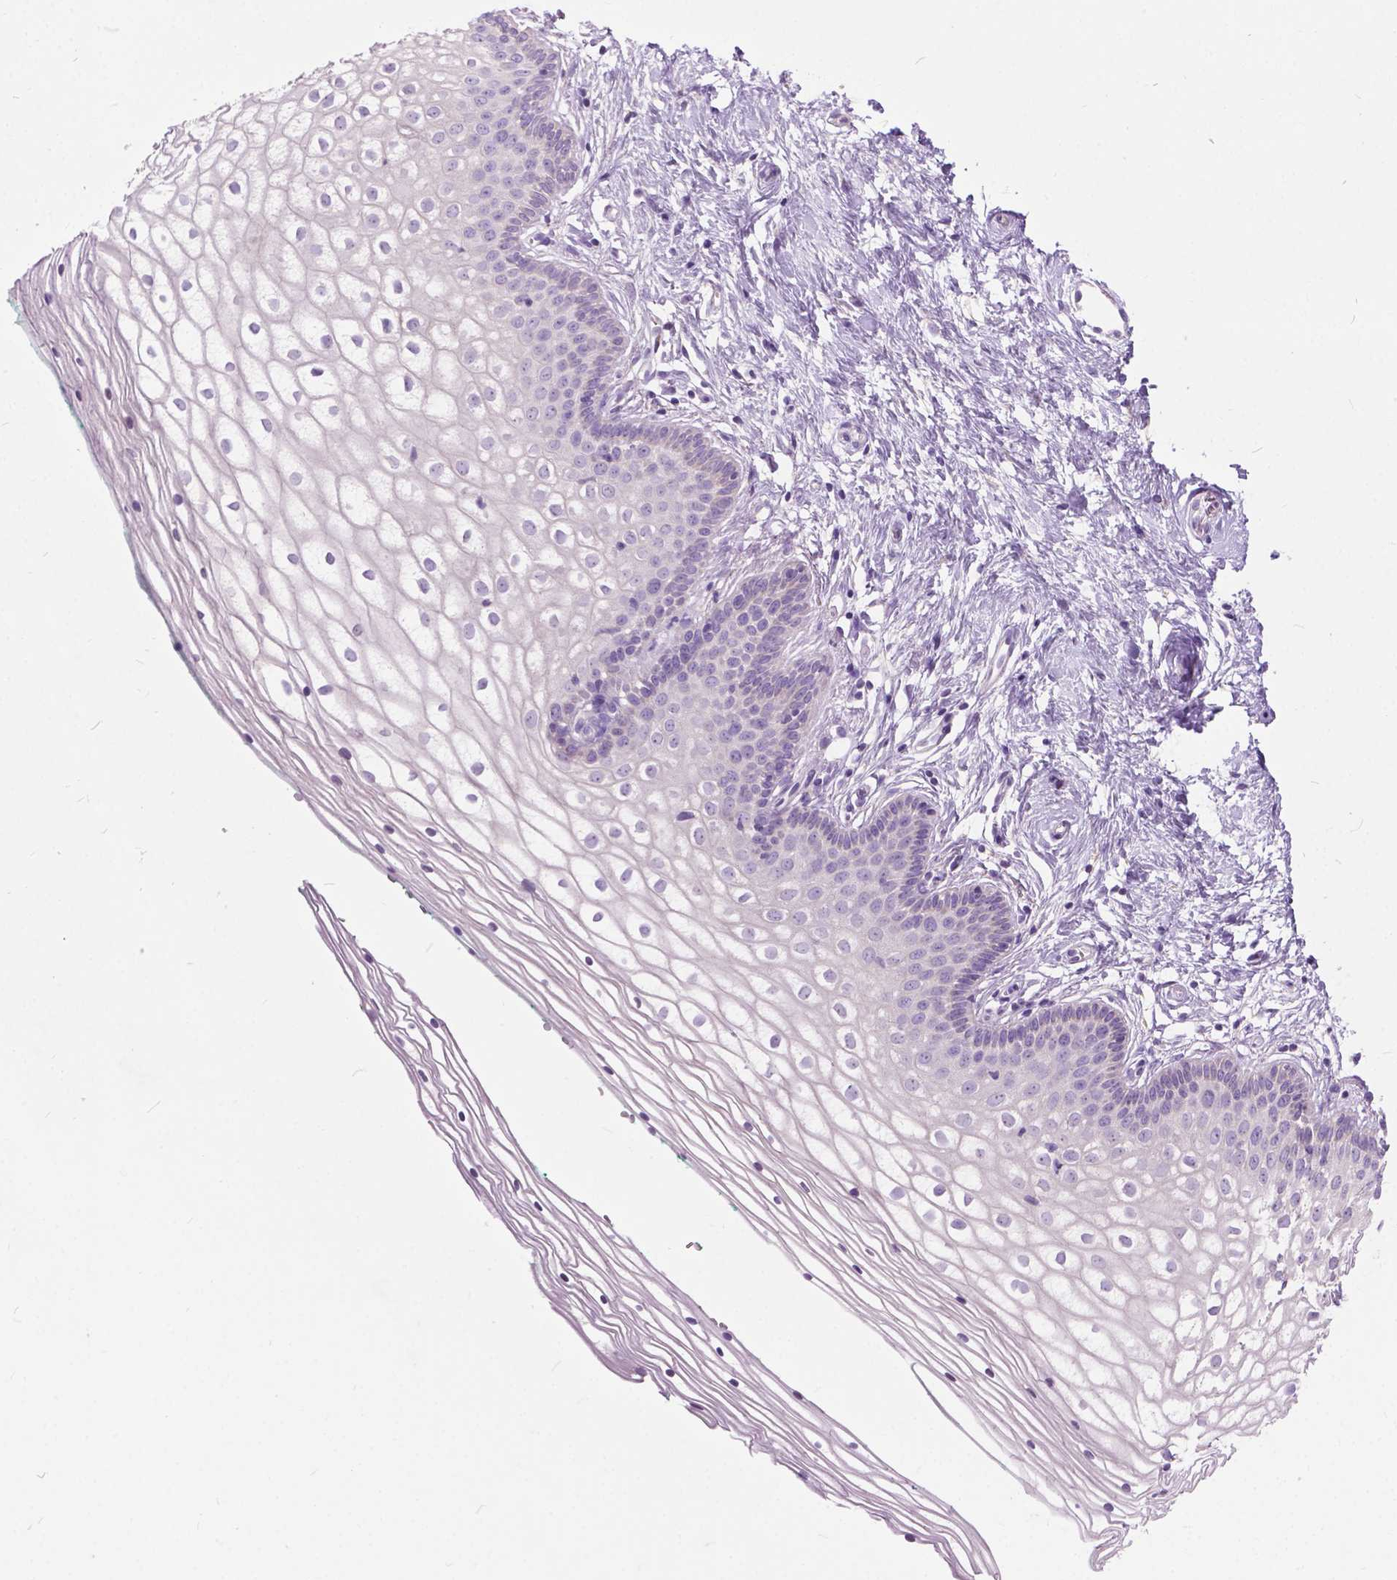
{"staining": {"intensity": "negative", "quantity": "none", "location": "none"}, "tissue": "vagina", "cell_type": "Squamous epithelial cells", "image_type": "normal", "snomed": [{"axis": "morphology", "description": "Normal tissue, NOS"}, {"axis": "topography", "description": "Vagina"}], "caption": "Photomicrograph shows no protein staining in squamous epithelial cells of benign vagina. (DAB immunohistochemistry (IHC) visualized using brightfield microscopy, high magnification).", "gene": "PRR35", "patient": {"sex": "female", "age": 36}}